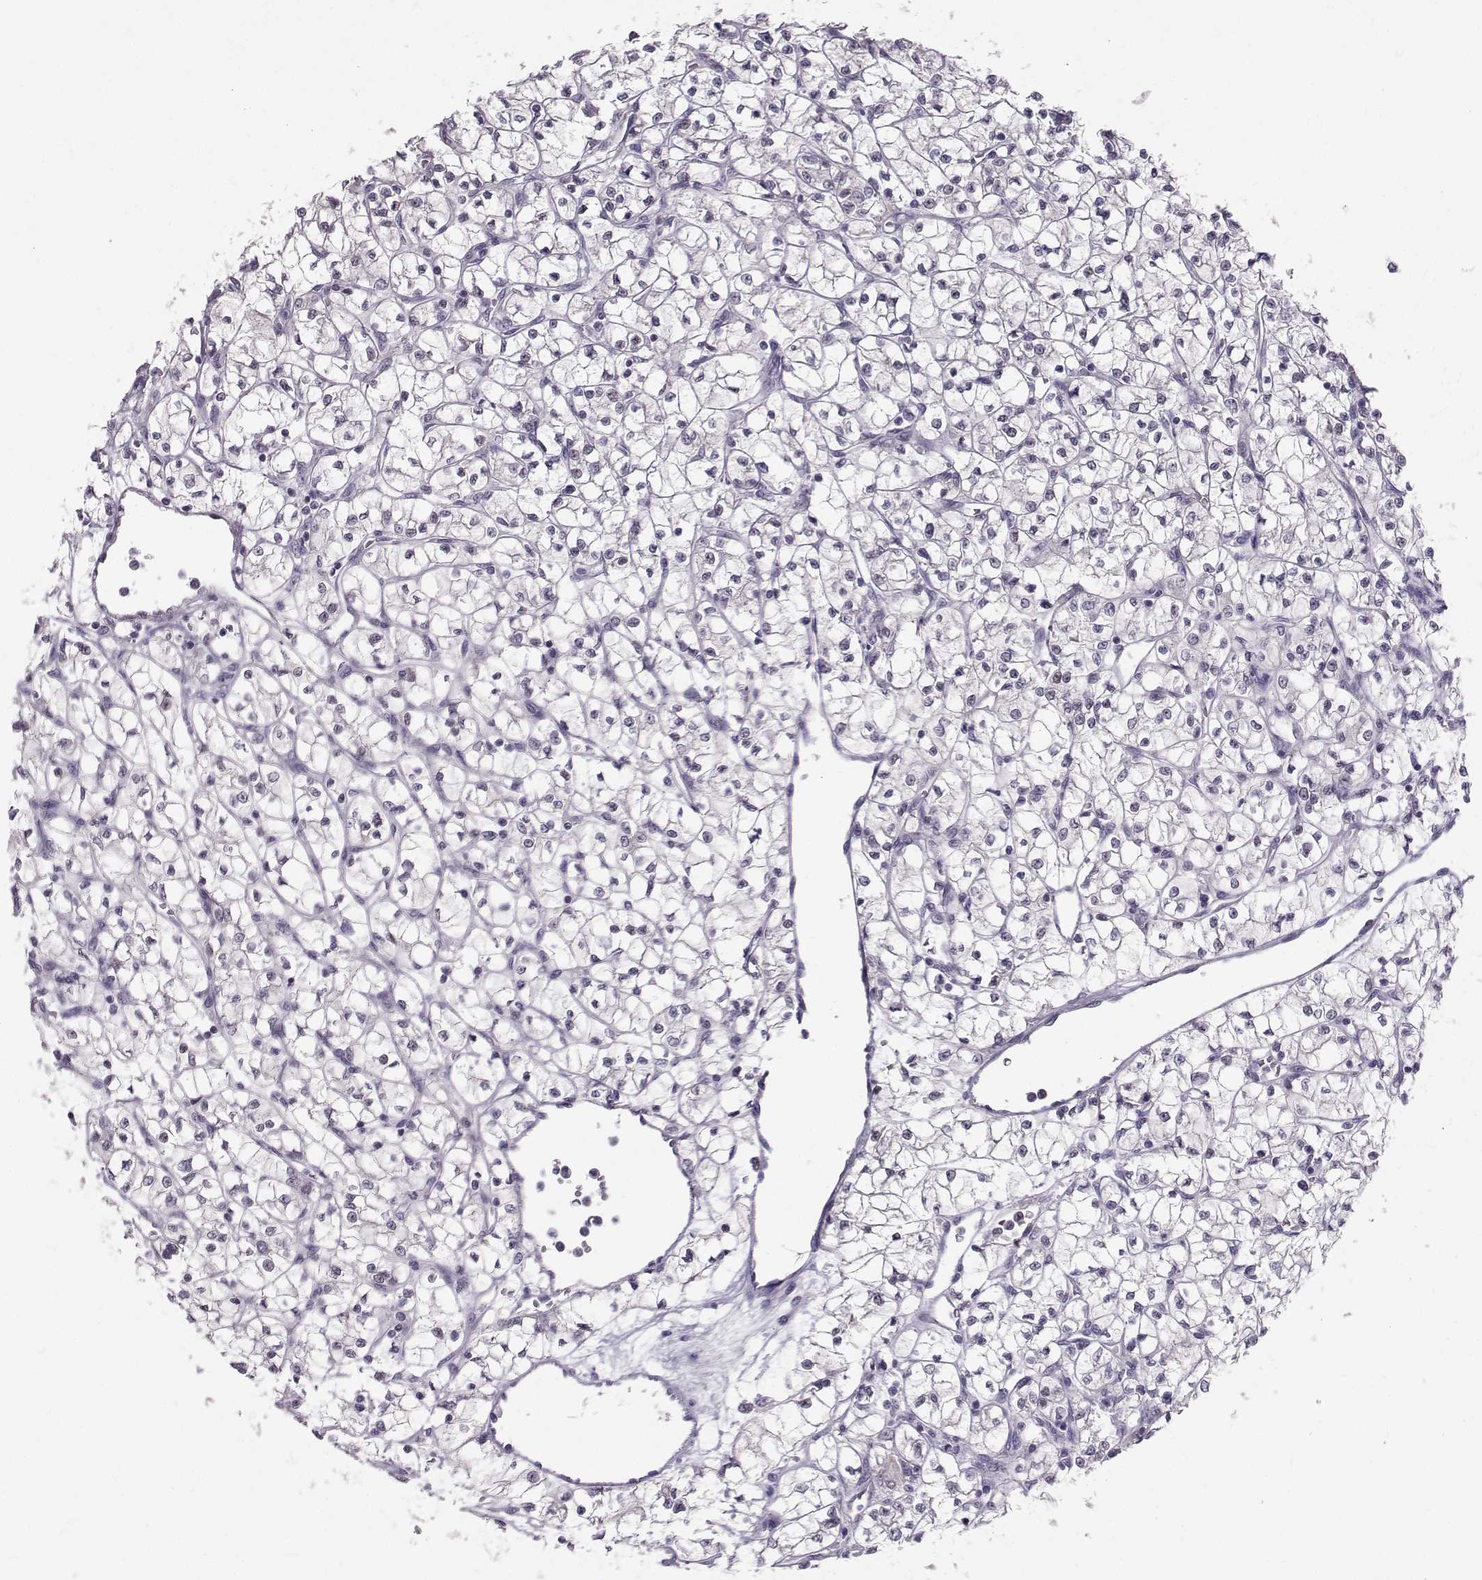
{"staining": {"intensity": "negative", "quantity": "none", "location": "none"}, "tissue": "renal cancer", "cell_type": "Tumor cells", "image_type": "cancer", "snomed": [{"axis": "morphology", "description": "Adenocarcinoma, NOS"}, {"axis": "topography", "description": "Kidney"}], "caption": "Human renal cancer (adenocarcinoma) stained for a protein using immunohistochemistry displays no expression in tumor cells.", "gene": "DNAAF1", "patient": {"sex": "female", "age": 64}}